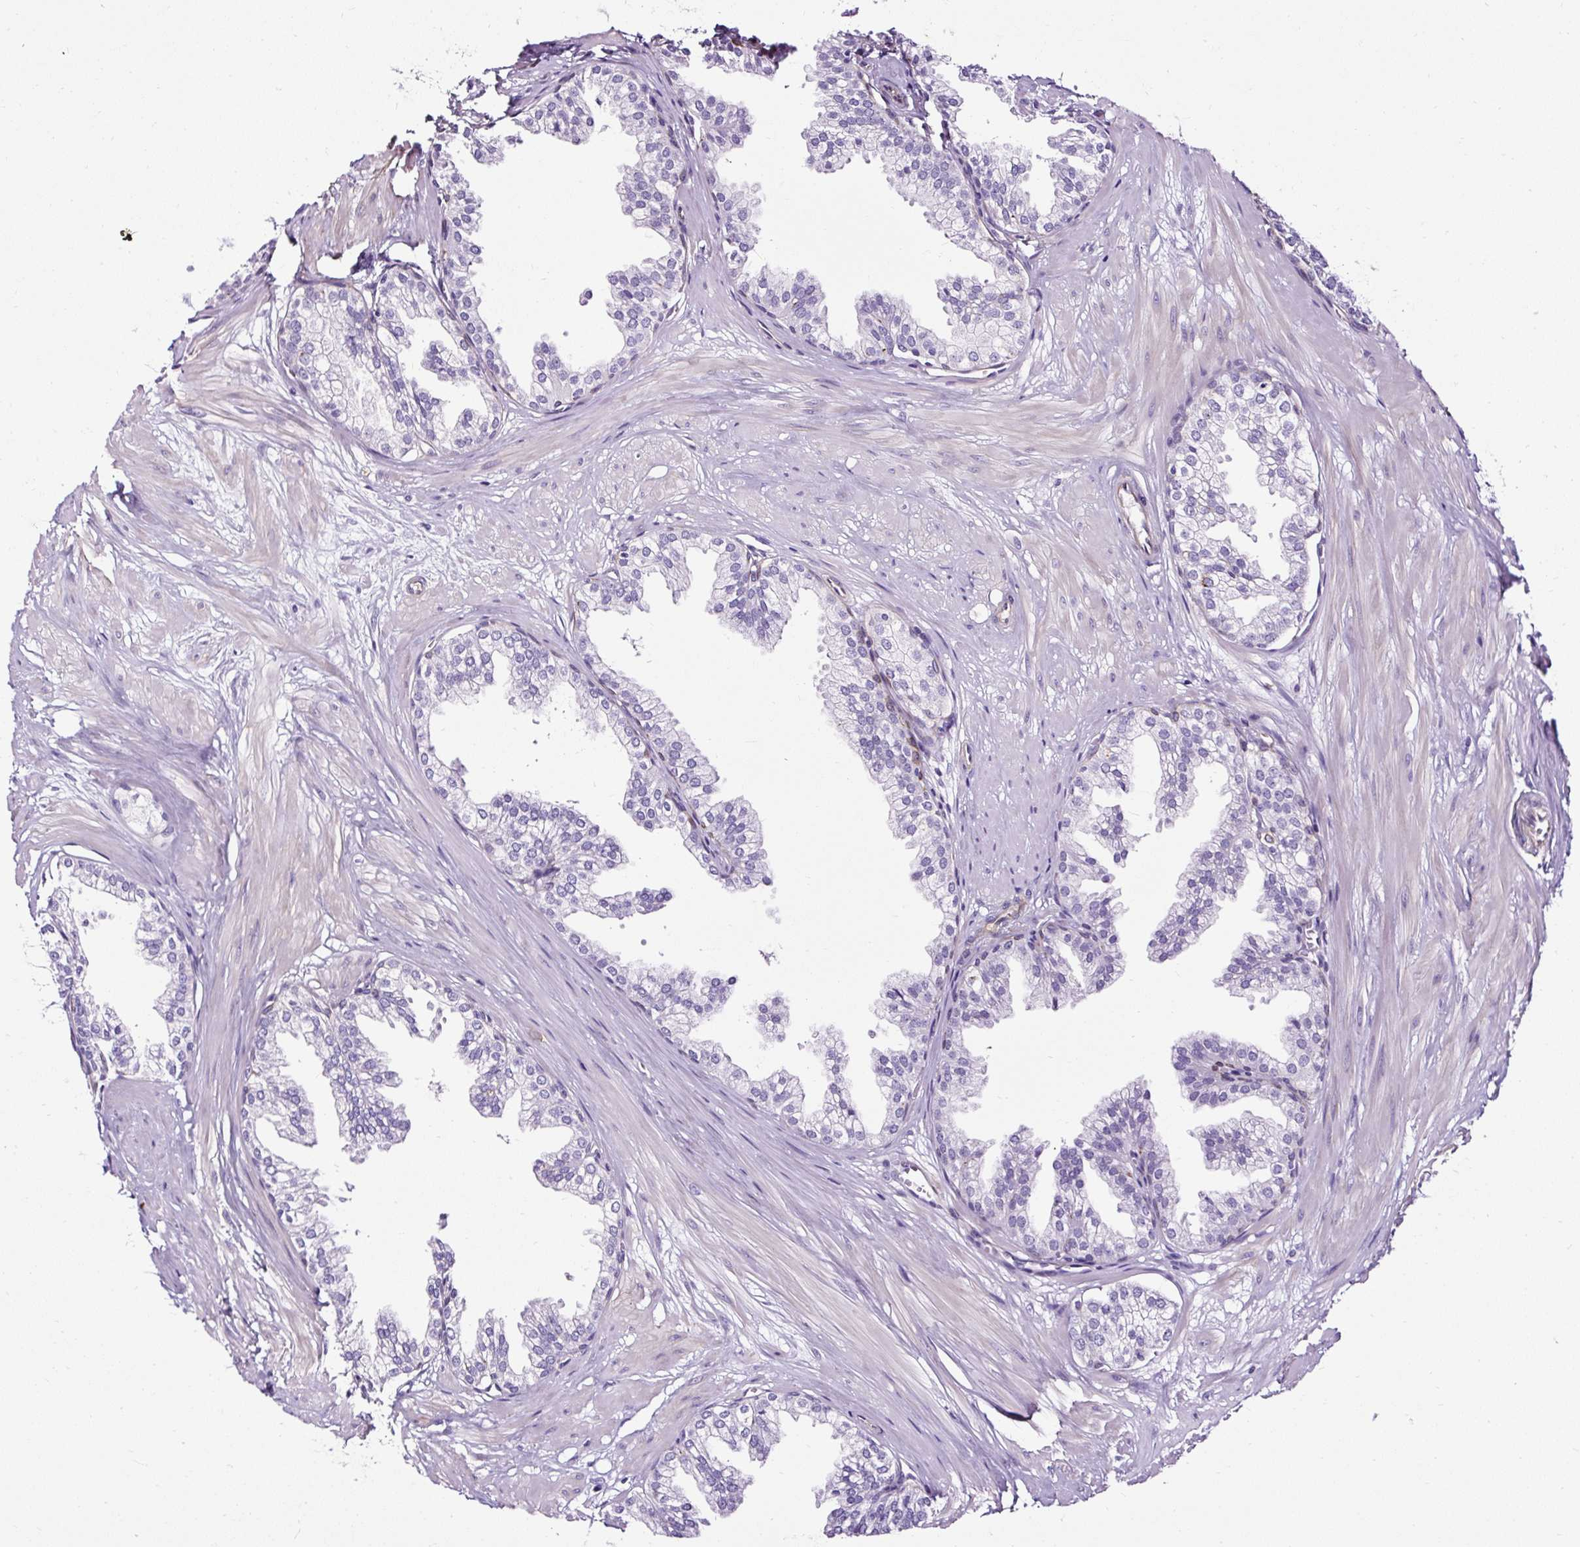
{"staining": {"intensity": "moderate", "quantity": "<25%", "location": "cytoplasmic/membranous"}, "tissue": "prostate", "cell_type": "Glandular cells", "image_type": "normal", "snomed": [{"axis": "morphology", "description": "Normal tissue, NOS"}, {"axis": "topography", "description": "Prostate"}, {"axis": "topography", "description": "Peripheral nerve tissue"}], "caption": "Brown immunohistochemical staining in unremarkable prostate shows moderate cytoplasmic/membranous expression in about <25% of glandular cells. (Brightfield microscopy of DAB IHC at high magnification).", "gene": "SLC7A8", "patient": {"sex": "male", "age": 55}}